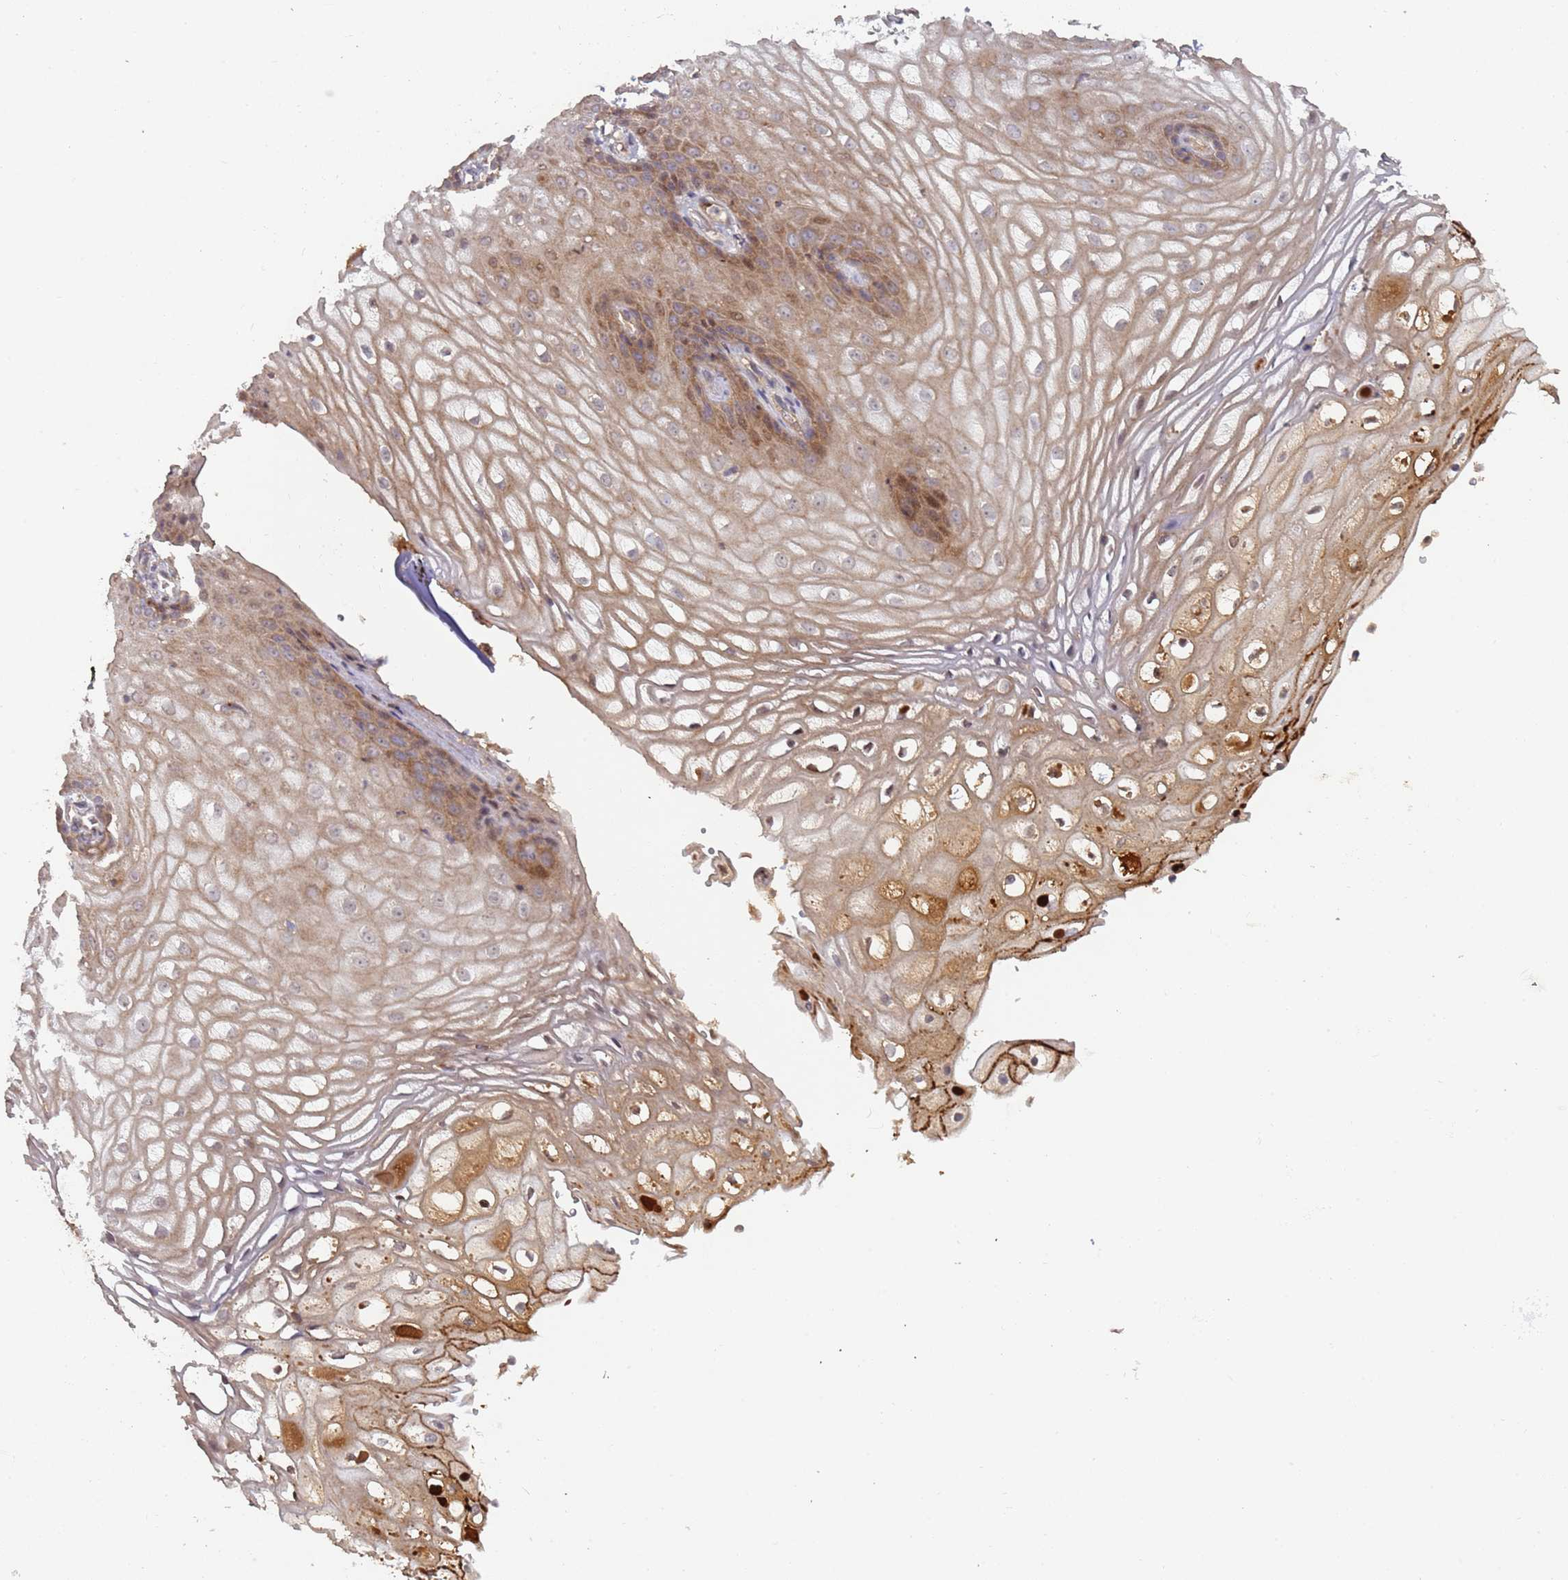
{"staining": {"intensity": "moderate", "quantity": ">75%", "location": "cytoplasmic/membranous,nuclear"}, "tissue": "vagina", "cell_type": "Squamous epithelial cells", "image_type": "normal", "snomed": [{"axis": "morphology", "description": "Normal tissue, NOS"}, {"axis": "topography", "description": "Vagina"}], "caption": "Squamous epithelial cells reveal medium levels of moderate cytoplasmic/membranous,nuclear positivity in about >75% of cells in normal human vagina.", "gene": "KANSL1L", "patient": {"sex": "female", "age": 60}}